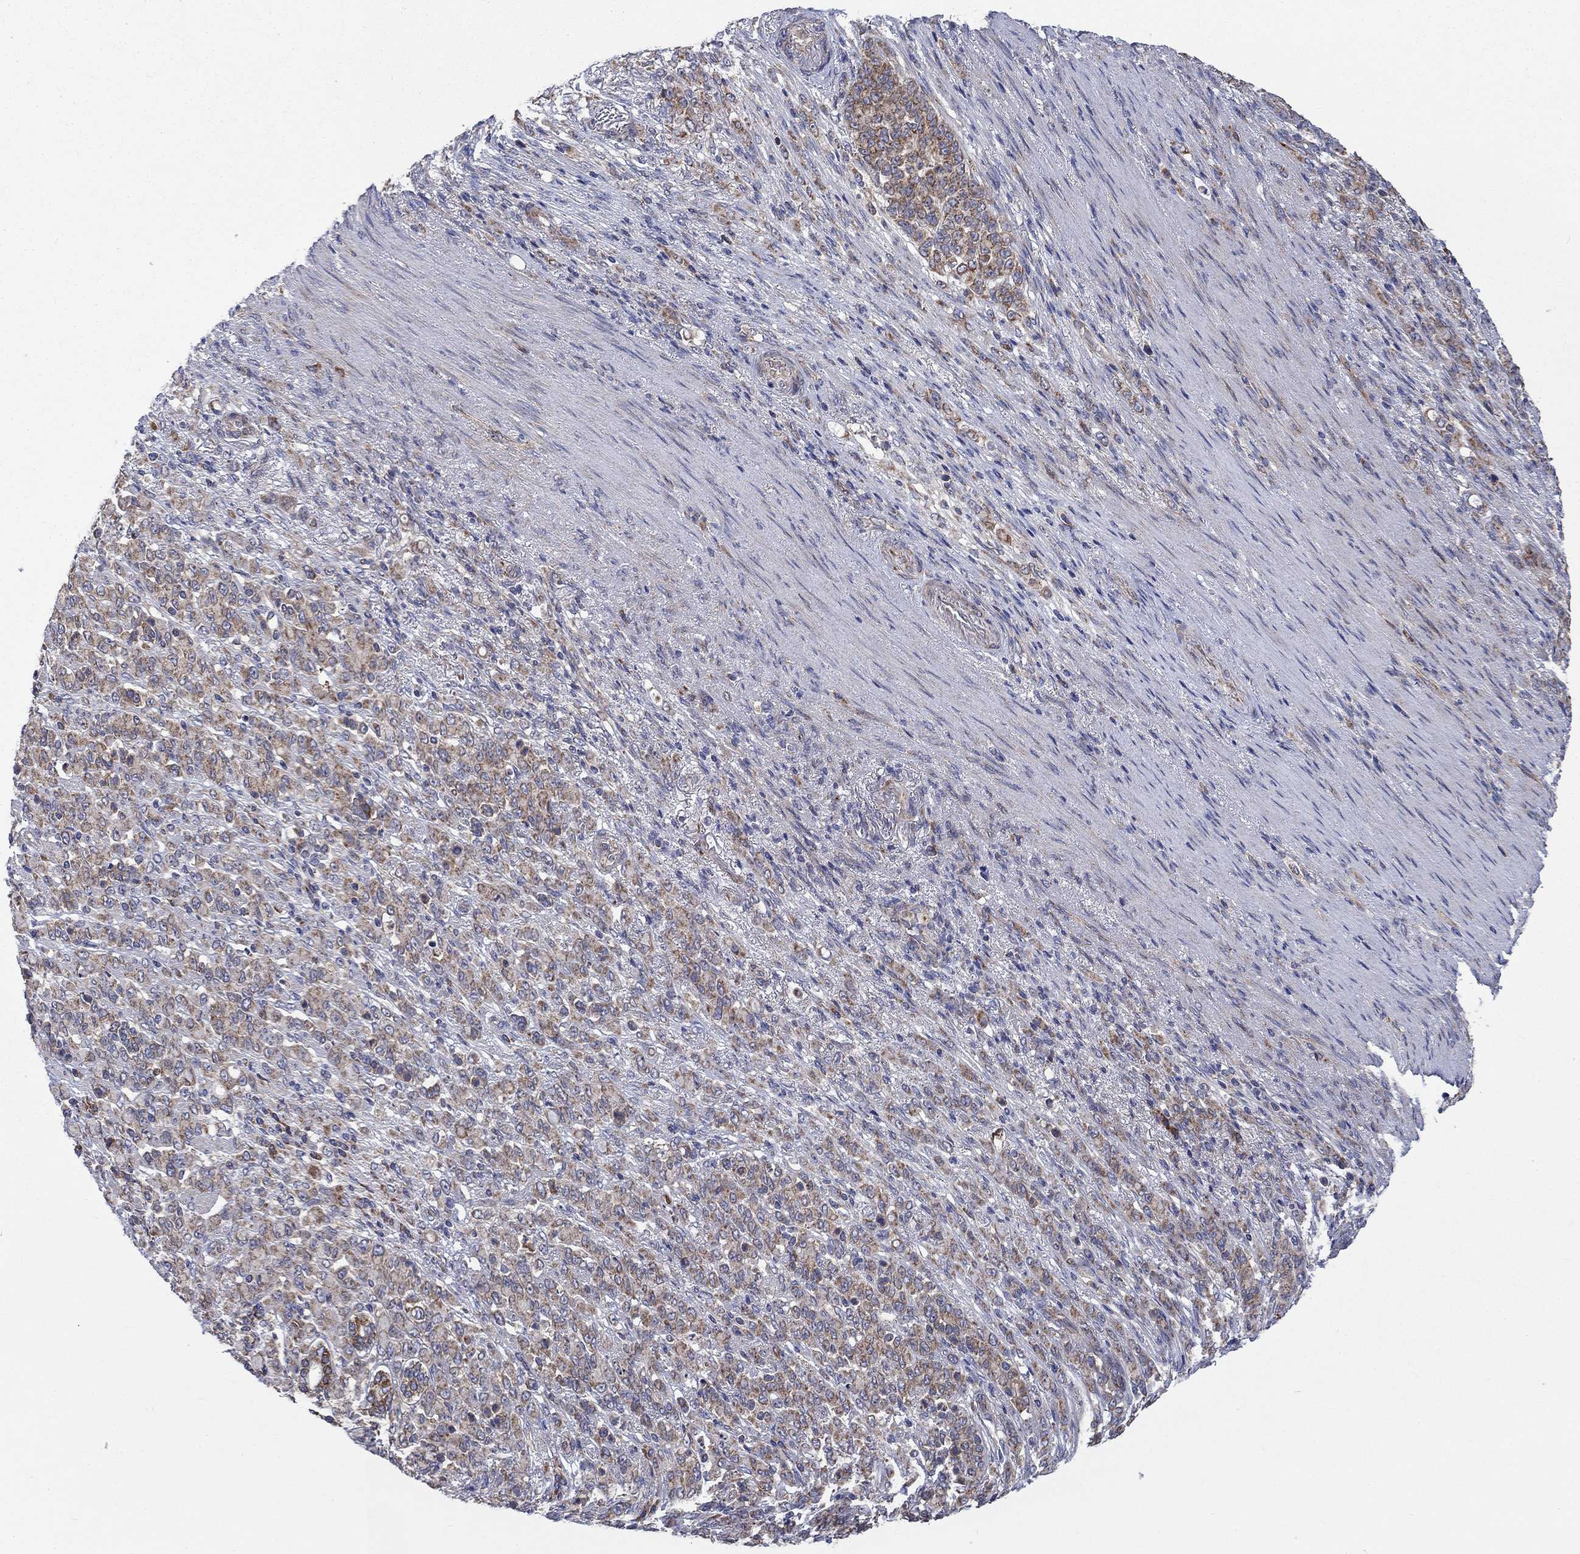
{"staining": {"intensity": "weak", "quantity": "25%-75%", "location": "cytoplasmic/membranous"}, "tissue": "stomach cancer", "cell_type": "Tumor cells", "image_type": "cancer", "snomed": [{"axis": "morphology", "description": "Normal tissue, NOS"}, {"axis": "morphology", "description": "Adenocarcinoma, NOS"}, {"axis": "topography", "description": "Stomach"}], "caption": "Weak cytoplasmic/membranous expression for a protein is seen in approximately 25%-75% of tumor cells of stomach adenocarcinoma using immunohistochemistry (IHC).", "gene": "RPLP0", "patient": {"sex": "female", "age": 79}}